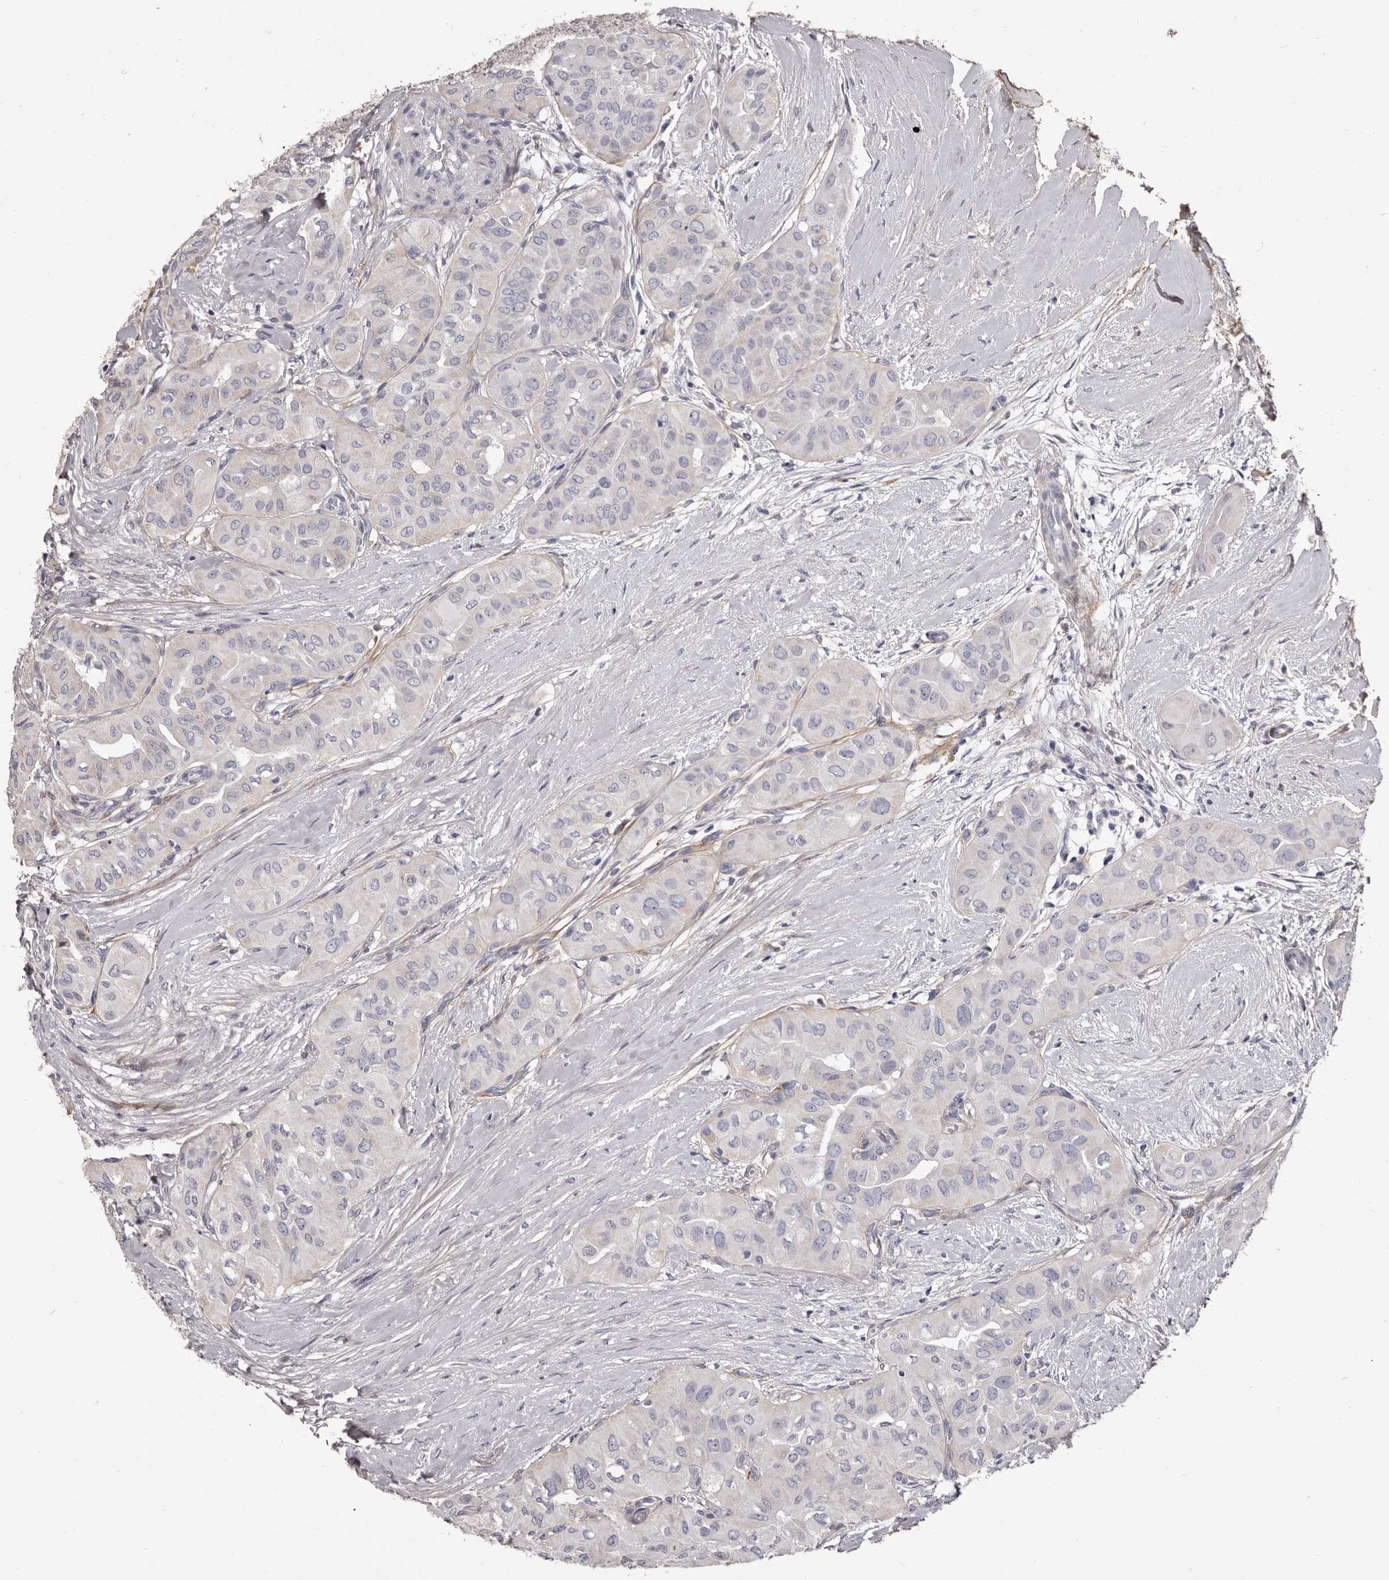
{"staining": {"intensity": "negative", "quantity": "none", "location": "none"}, "tissue": "thyroid cancer", "cell_type": "Tumor cells", "image_type": "cancer", "snomed": [{"axis": "morphology", "description": "Papillary adenocarcinoma, NOS"}, {"axis": "topography", "description": "Thyroid gland"}], "caption": "This micrograph is of papillary adenocarcinoma (thyroid) stained with IHC to label a protein in brown with the nuclei are counter-stained blue. There is no expression in tumor cells.", "gene": "COL6A1", "patient": {"sex": "female", "age": 59}}